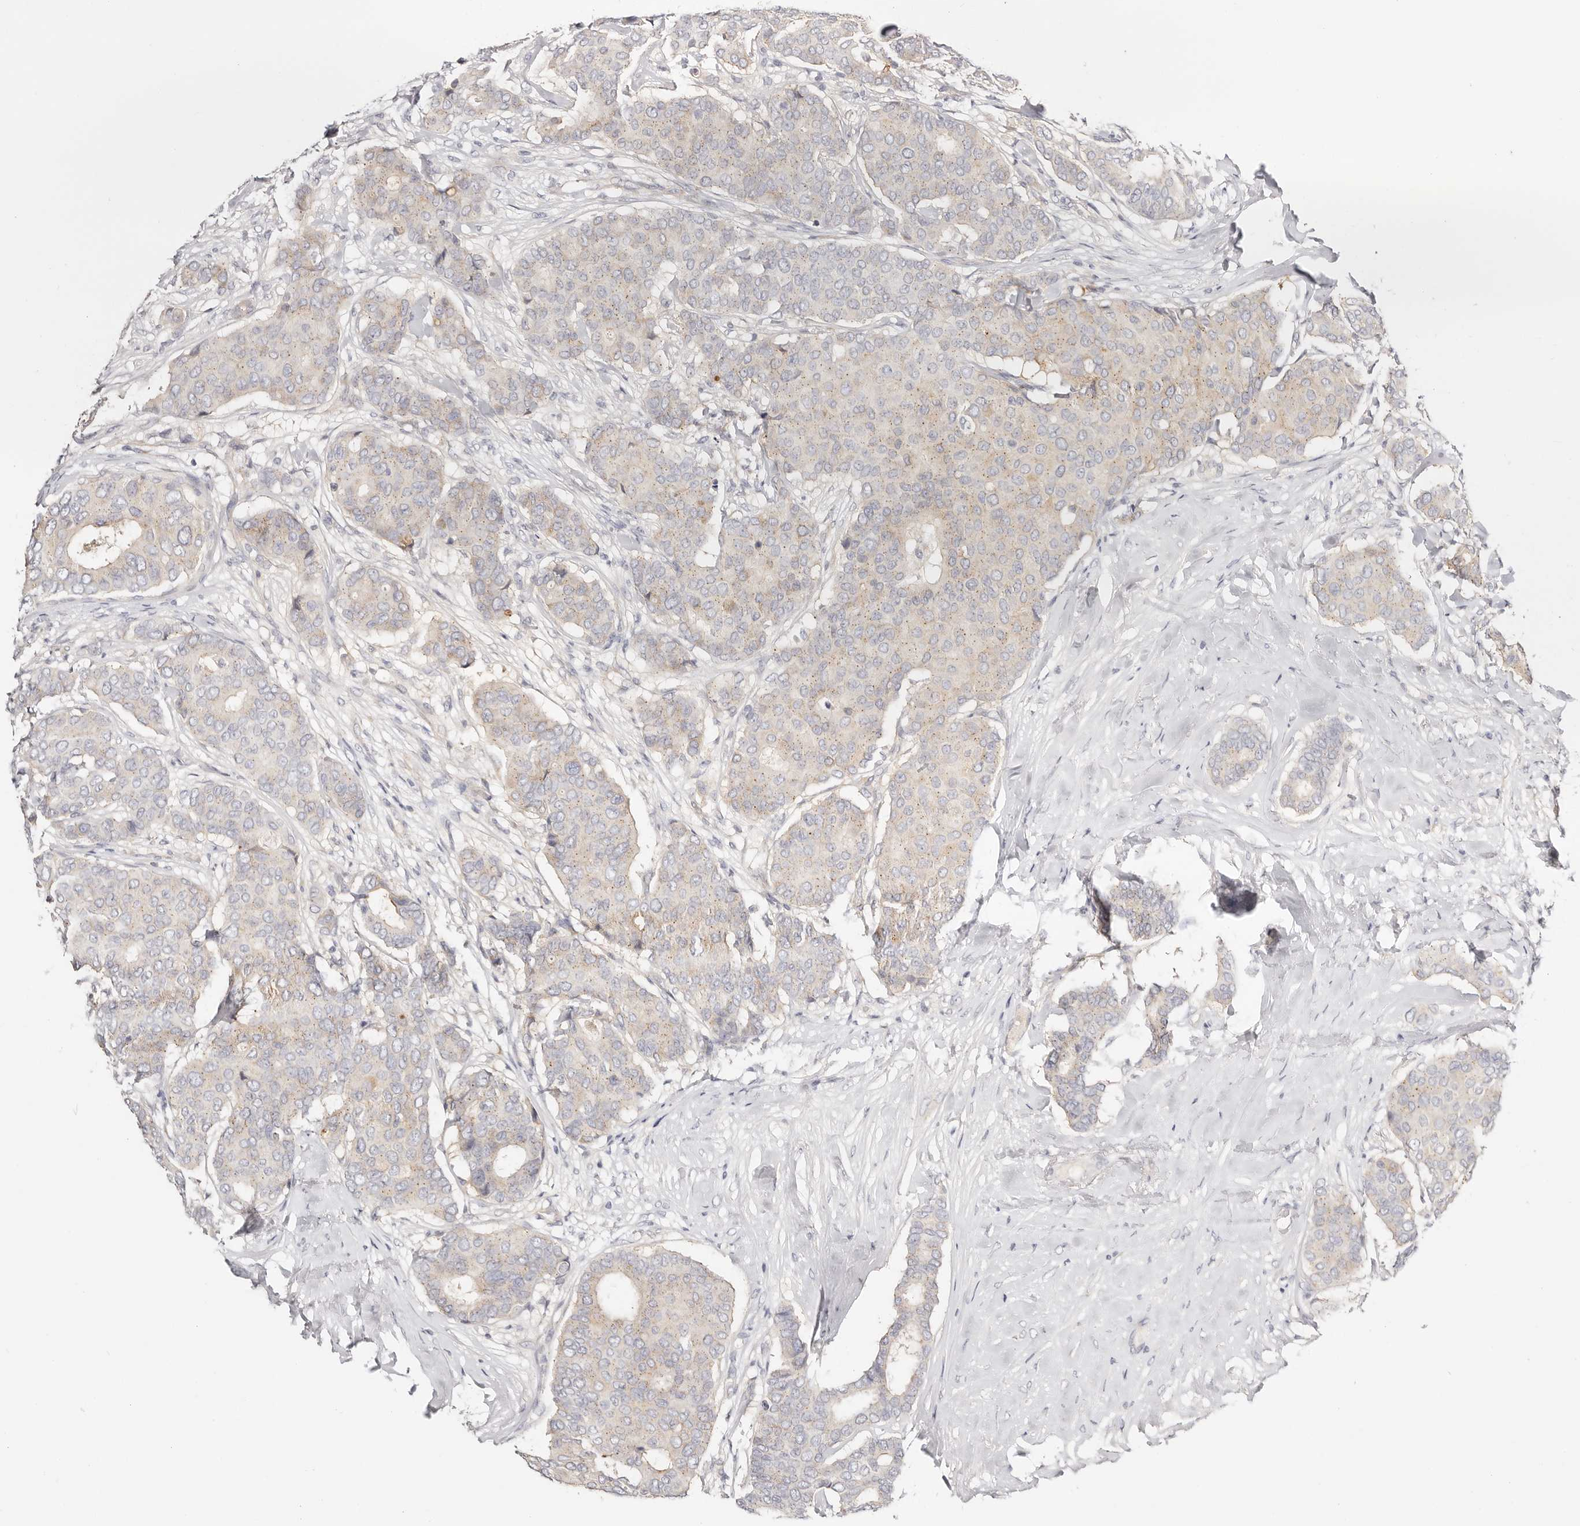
{"staining": {"intensity": "weak", "quantity": "<25%", "location": "cytoplasmic/membranous"}, "tissue": "breast cancer", "cell_type": "Tumor cells", "image_type": "cancer", "snomed": [{"axis": "morphology", "description": "Duct carcinoma"}, {"axis": "topography", "description": "Breast"}], "caption": "Immunohistochemical staining of breast intraductal carcinoma exhibits no significant positivity in tumor cells. Nuclei are stained in blue.", "gene": "DNASE1", "patient": {"sex": "female", "age": 75}}